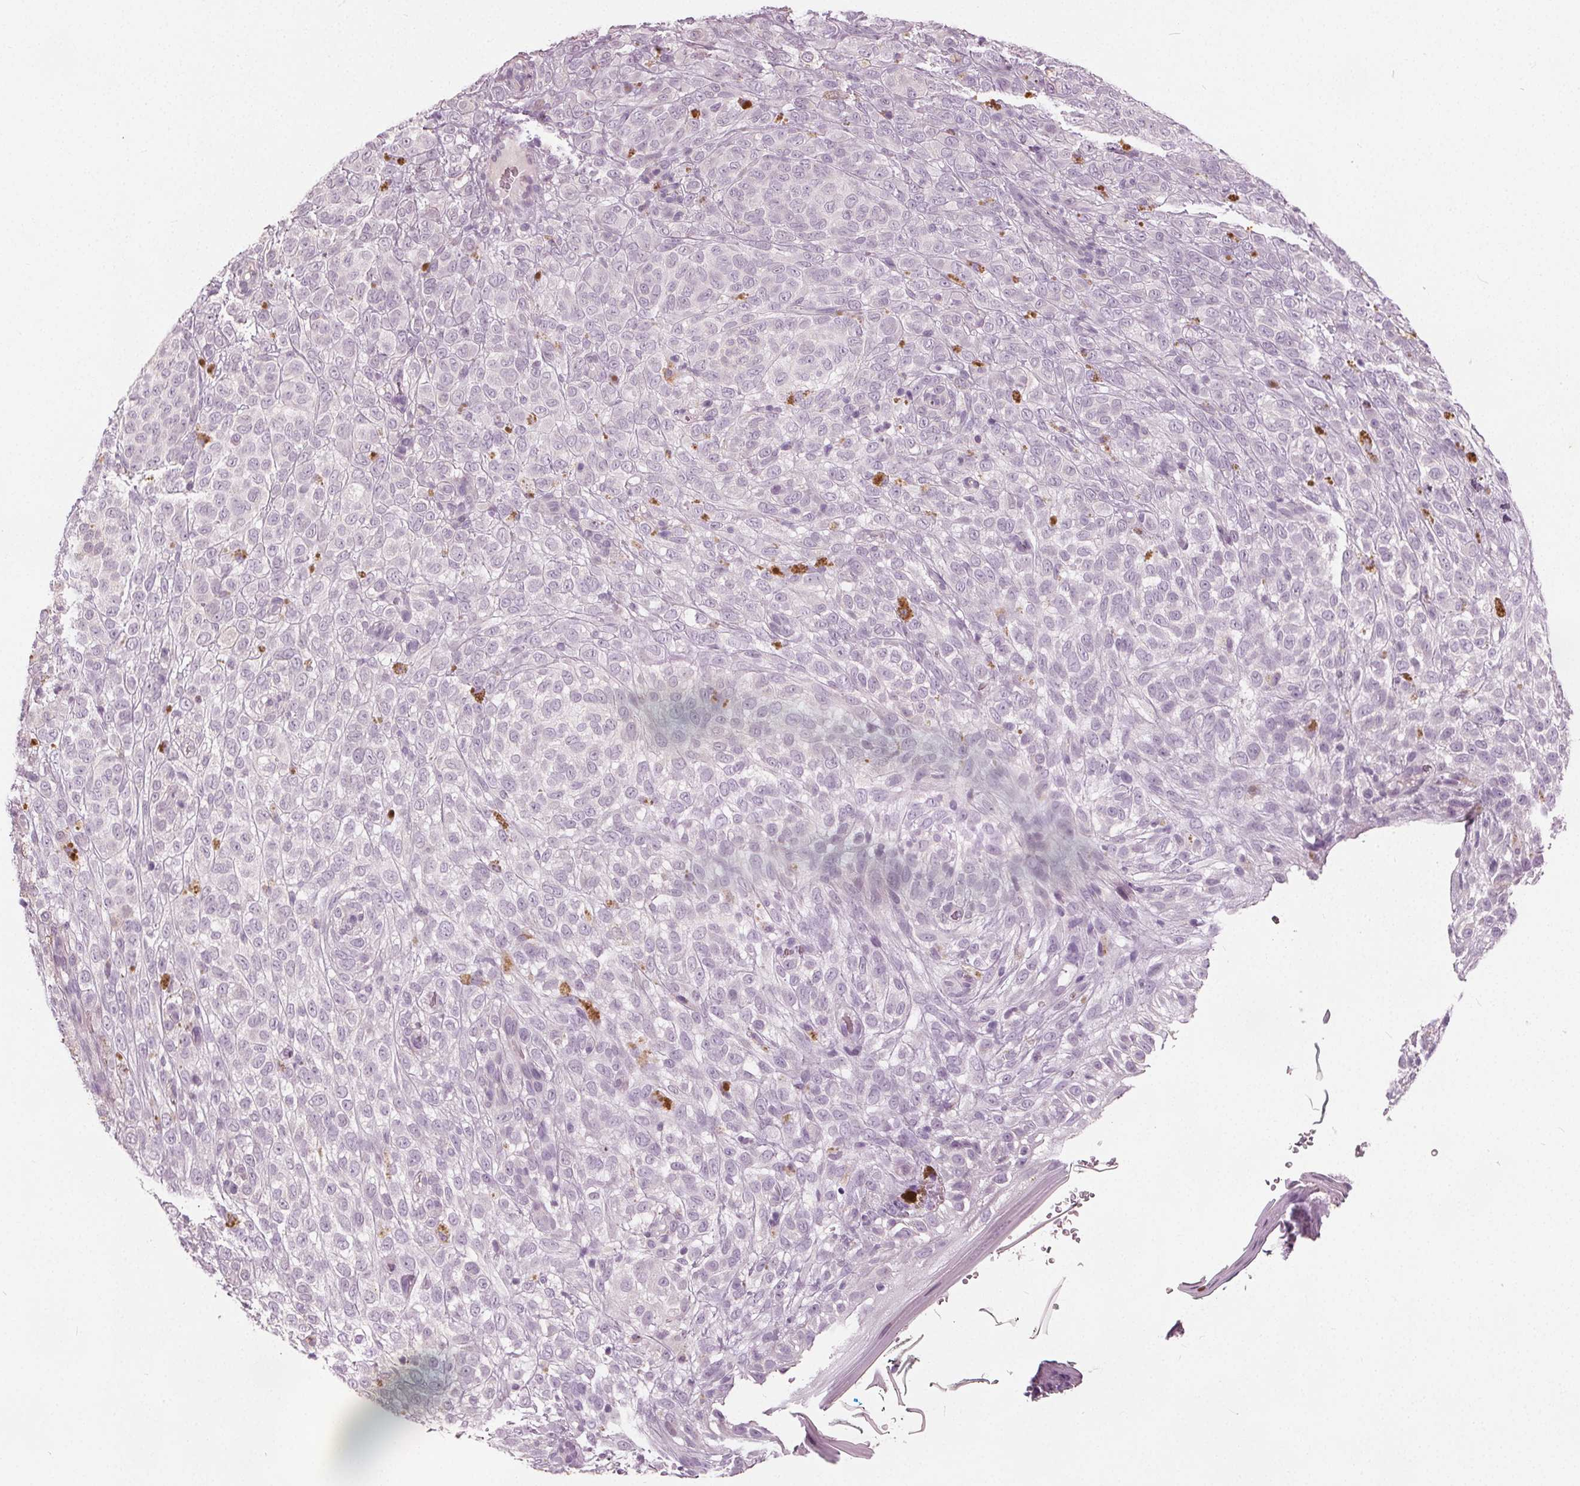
{"staining": {"intensity": "negative", "quantity": "none", "location": "none"}, "tissue": "melanoma", "cell_type": "Tumor cells", "image_type": "cancer", "snomed": [{"axis": "morphology", "description": "Malignant melanoma, NOS"}, {"axis": "topography", "description": "Skin"}], "caption": "Malignant melanoma was stained to show a protein in brown. There is no significant staining in tumor cells. (Stains: DAB (3,3'-diaminobenzidine) IHC with hematoxylin counter stain, Microscopy: brightfield microscopy at high magnification).", "gene": "TKFC", "patient": {"sex": "female", "age": 86}}